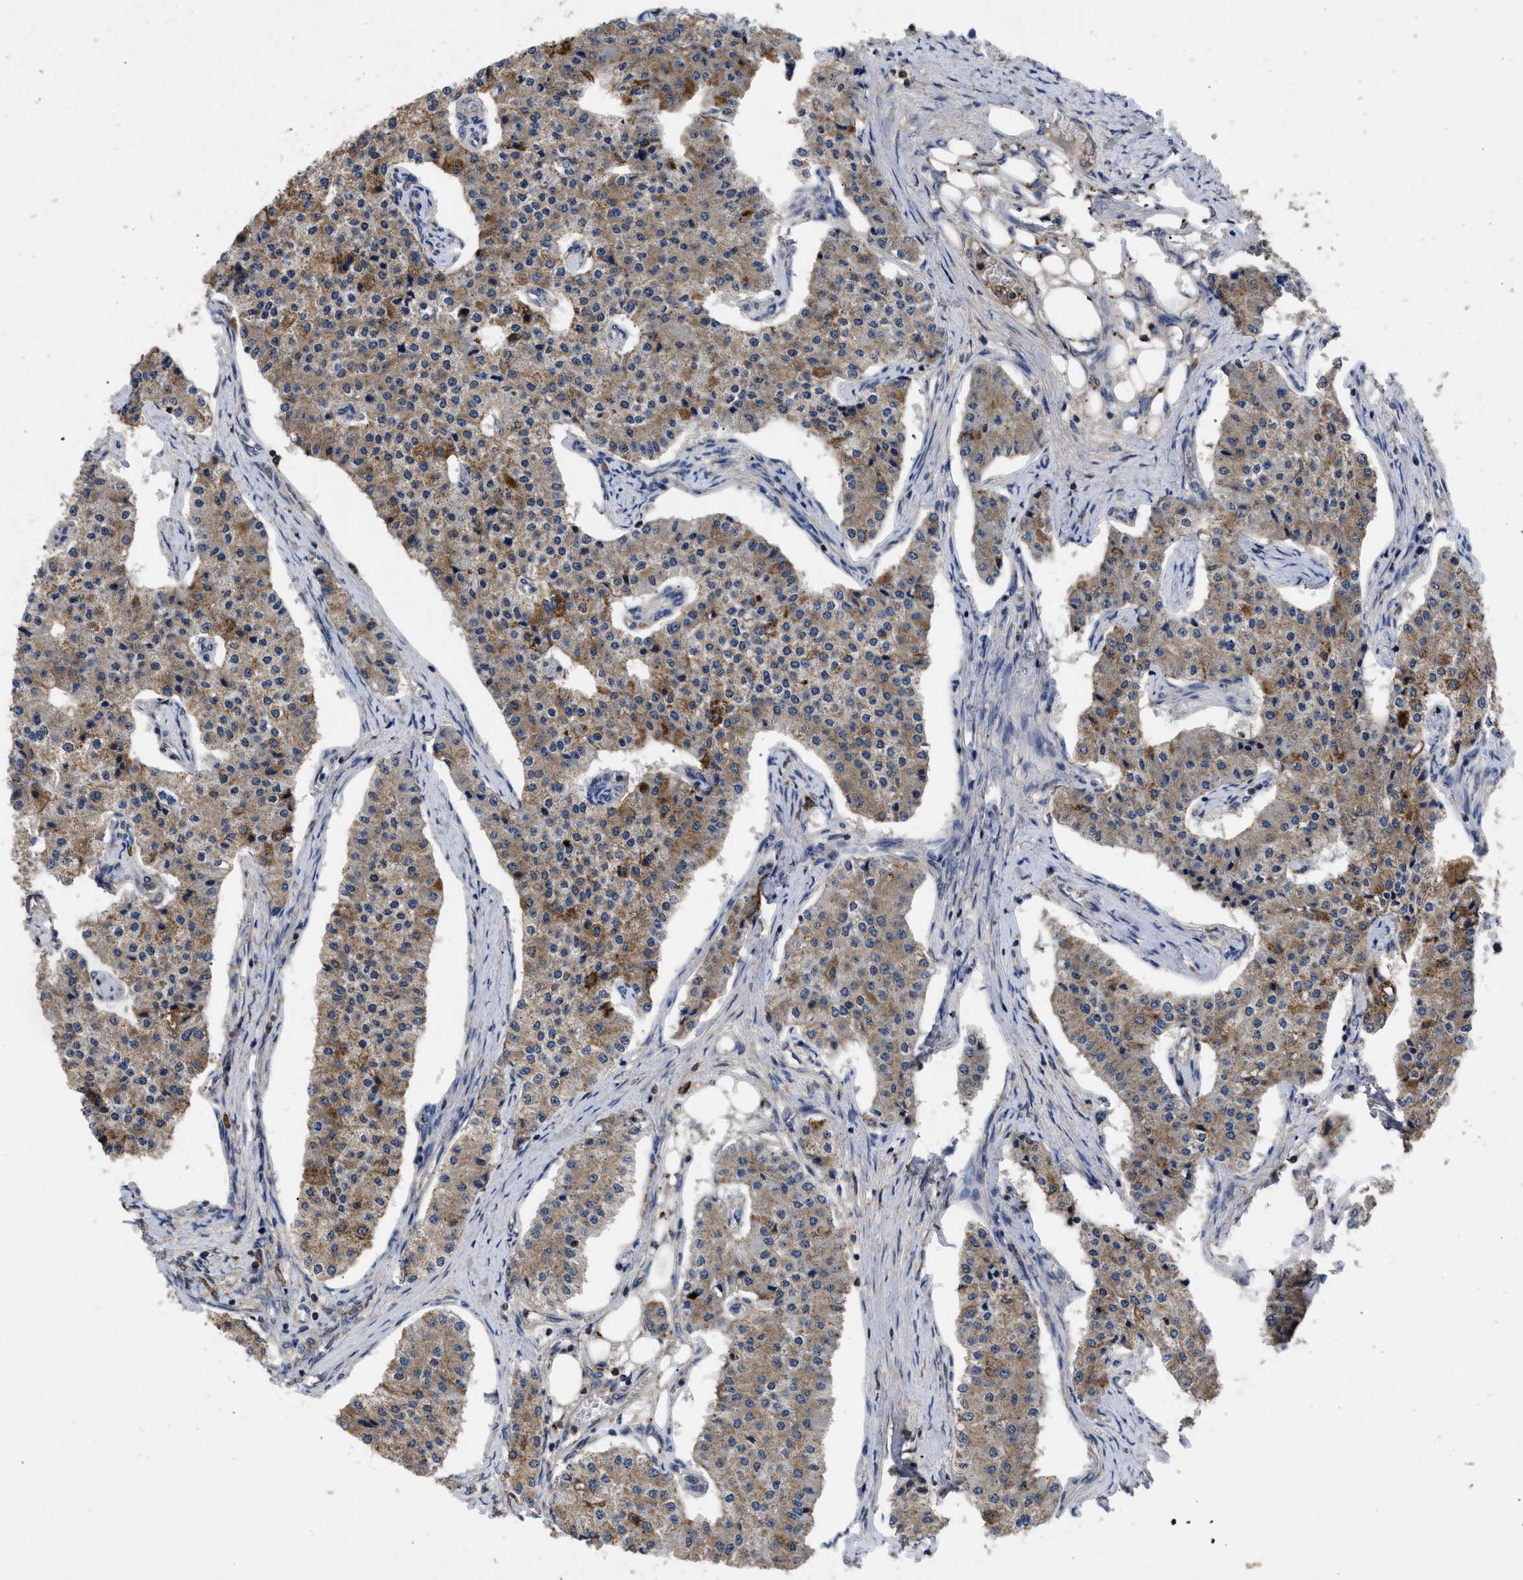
{"staining": {"intensity": "moderate", "quantity": ">75%", "location": "cytoplasmic/membranous"}, "tissue": "carcinoid", "cell_type": "Tumor cells", "image_type": "cancer", "snomed": [{"axis": "morphology", "description": "Carcinoid, malignant, NOS"}, {"axis": "topography", "description": "Colon"}], "caption": "The immunohistochemical stain labels moderate cytoplasmic/membranous expression in tumor cells of carcinoid tissue. (DAB IHC, brown staining for protein, blue staining for nuclei).", "gene": "LRRC3", "patient": {"sex": "female", "age": 52}}